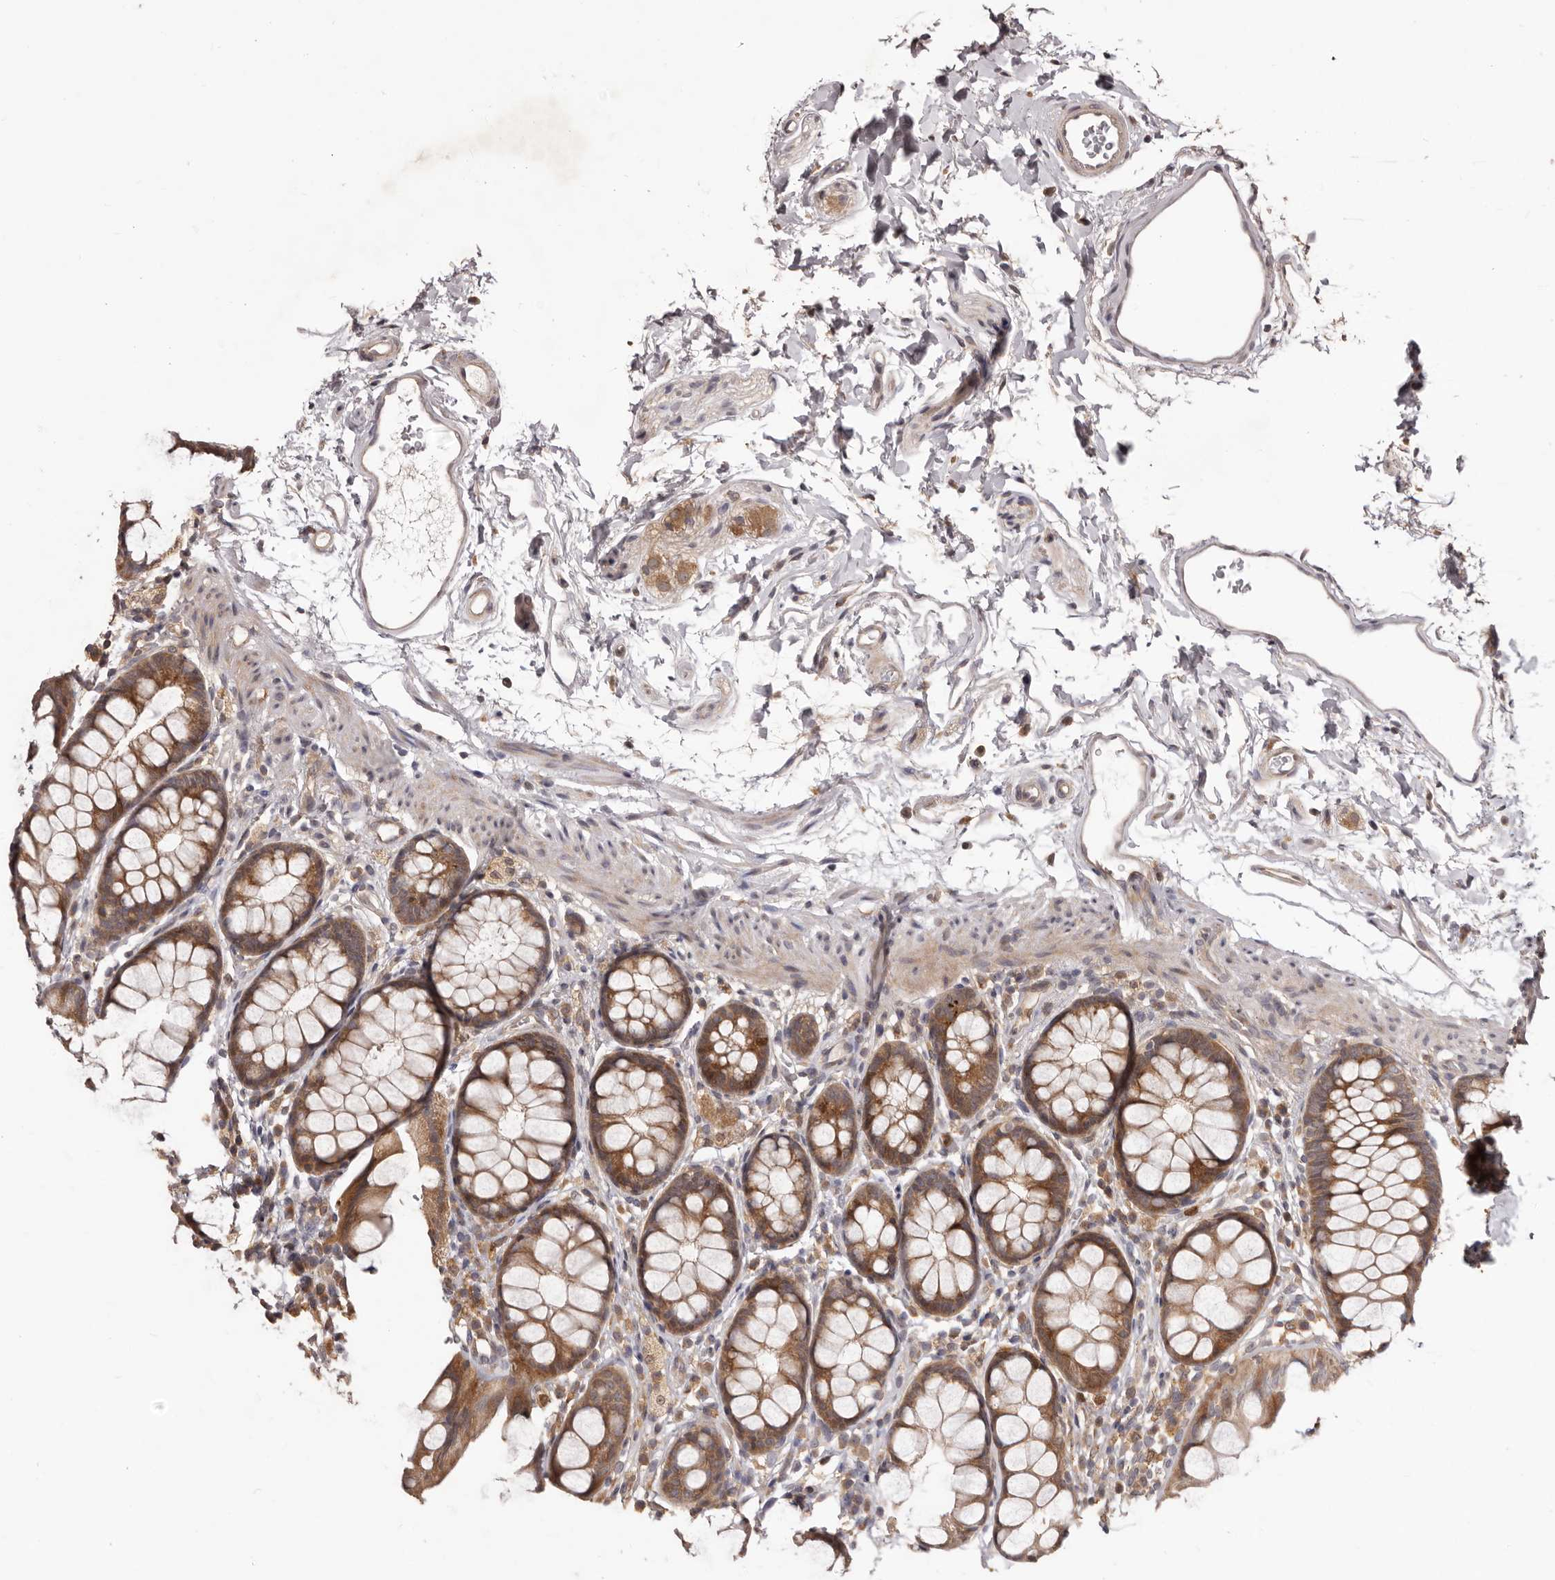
{"staining": {"intensity": "moderate", "quantity": ">75%", "location": "cytoplasmic/membranous"}, "tissue": "rectum", "cell_type": "Glandular cells", "image_type": "normal", "snomed": [{"axis": "morphology", "description": "Normal tissue, NOS"}, {"axis": "topography", "description": "Rectum"}], "caption": "The immunohistochemical stain highlights moderate cytoplasmic/membranous positivity in glandular cells of normal rectum.", "gene": "RNF187", "patient": {"sex": "female", "age": 65}}